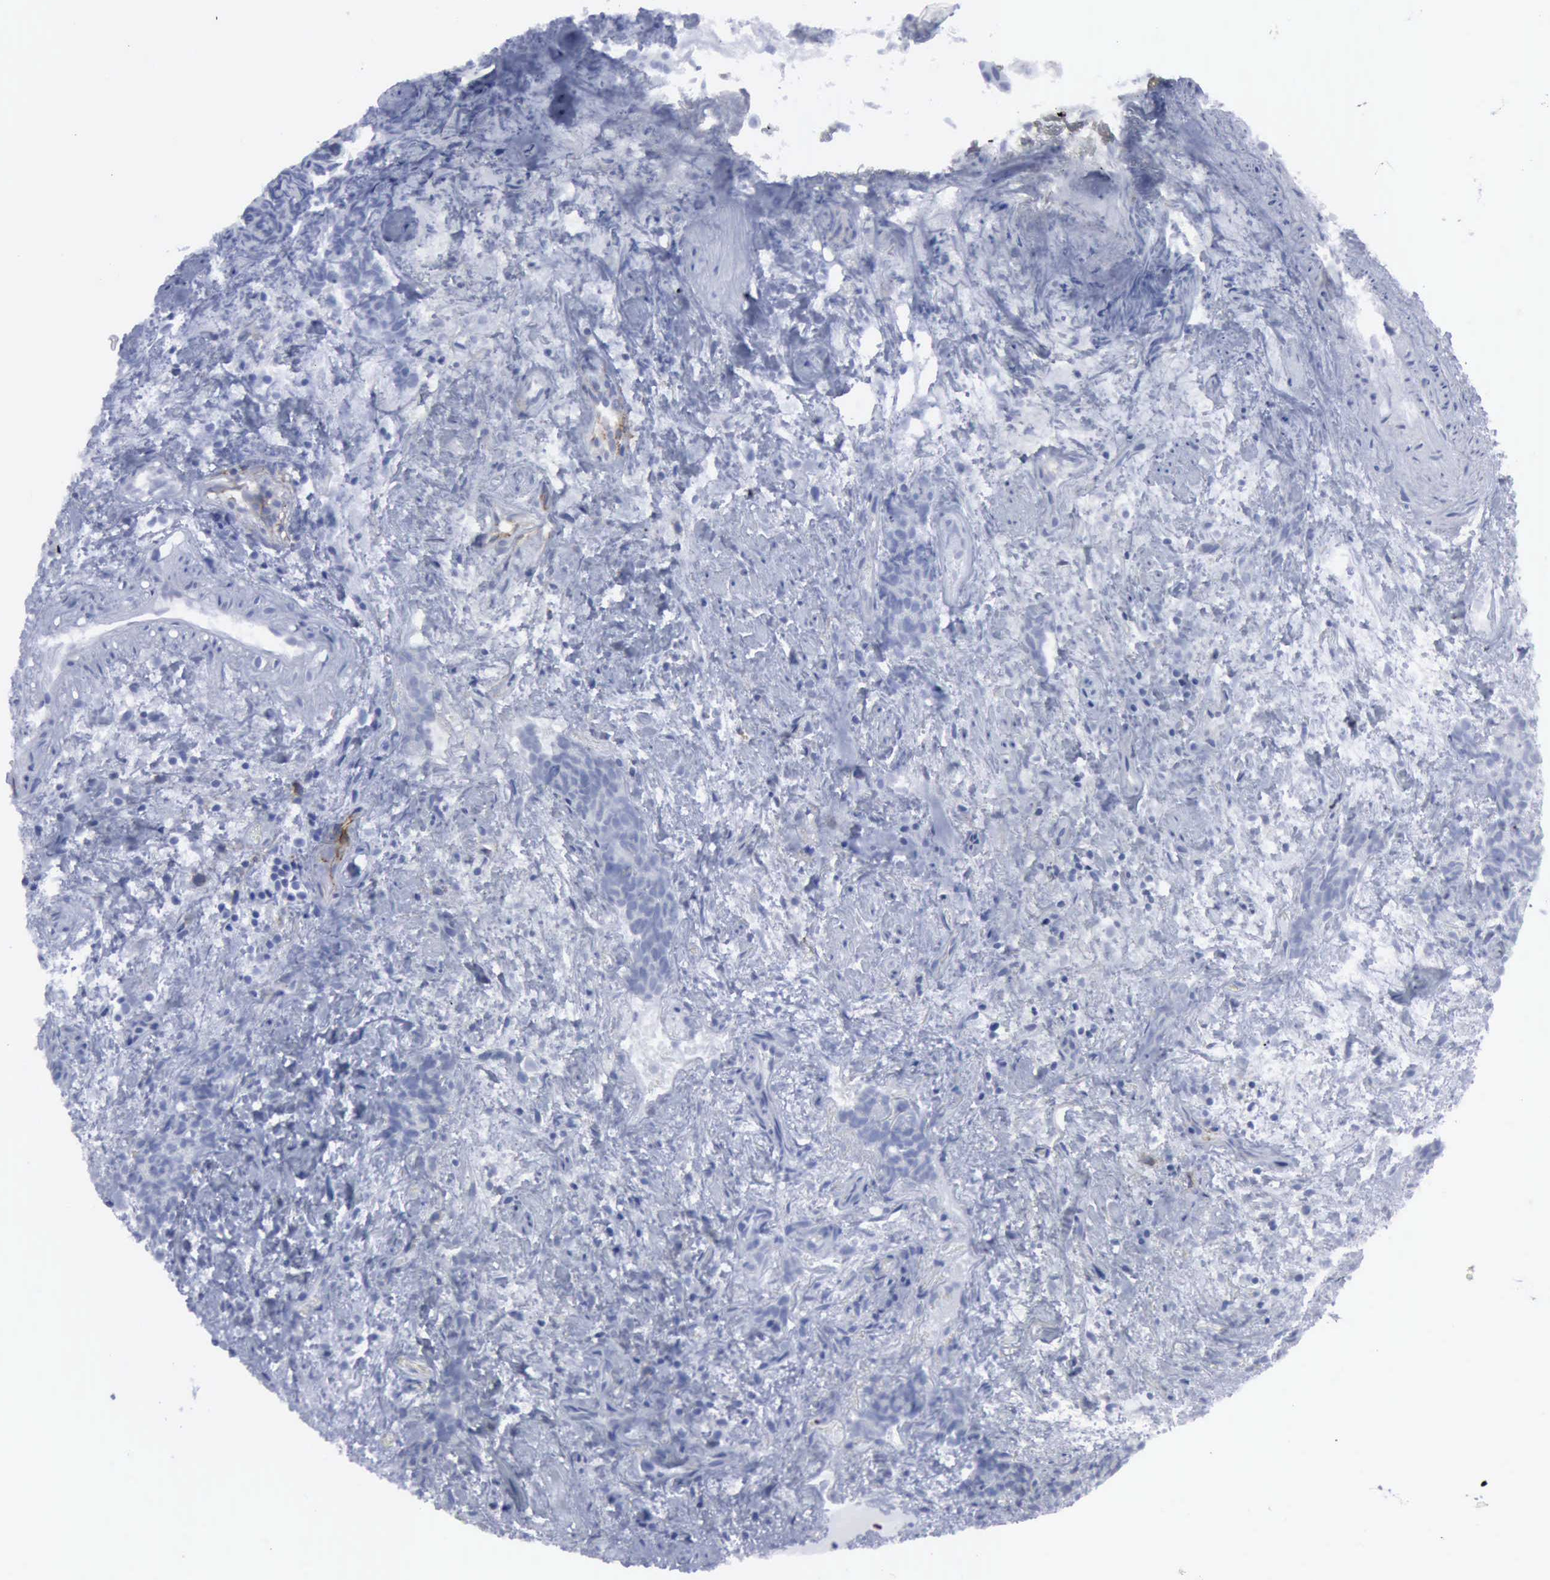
{"staining": {"intensity": "negative", "quantity": "none", "location": "none"}, "tissue": "urothelial cancer", "cell_type": "Tumor cells", "image_type": "cancer", "snomed": [{"axis": "morphology", "description": "Urothelial carcinoma, High grade"}, {"axis": "topography", "description": "Urinary bladder"}], "caption": "Histopathology image shows no protein positivity in tumor cells of urothelial cancer tissue. Nuclei are stained in blue.", "gene": "VCAM1", "patient": {"sex": "female", "age": 78}}